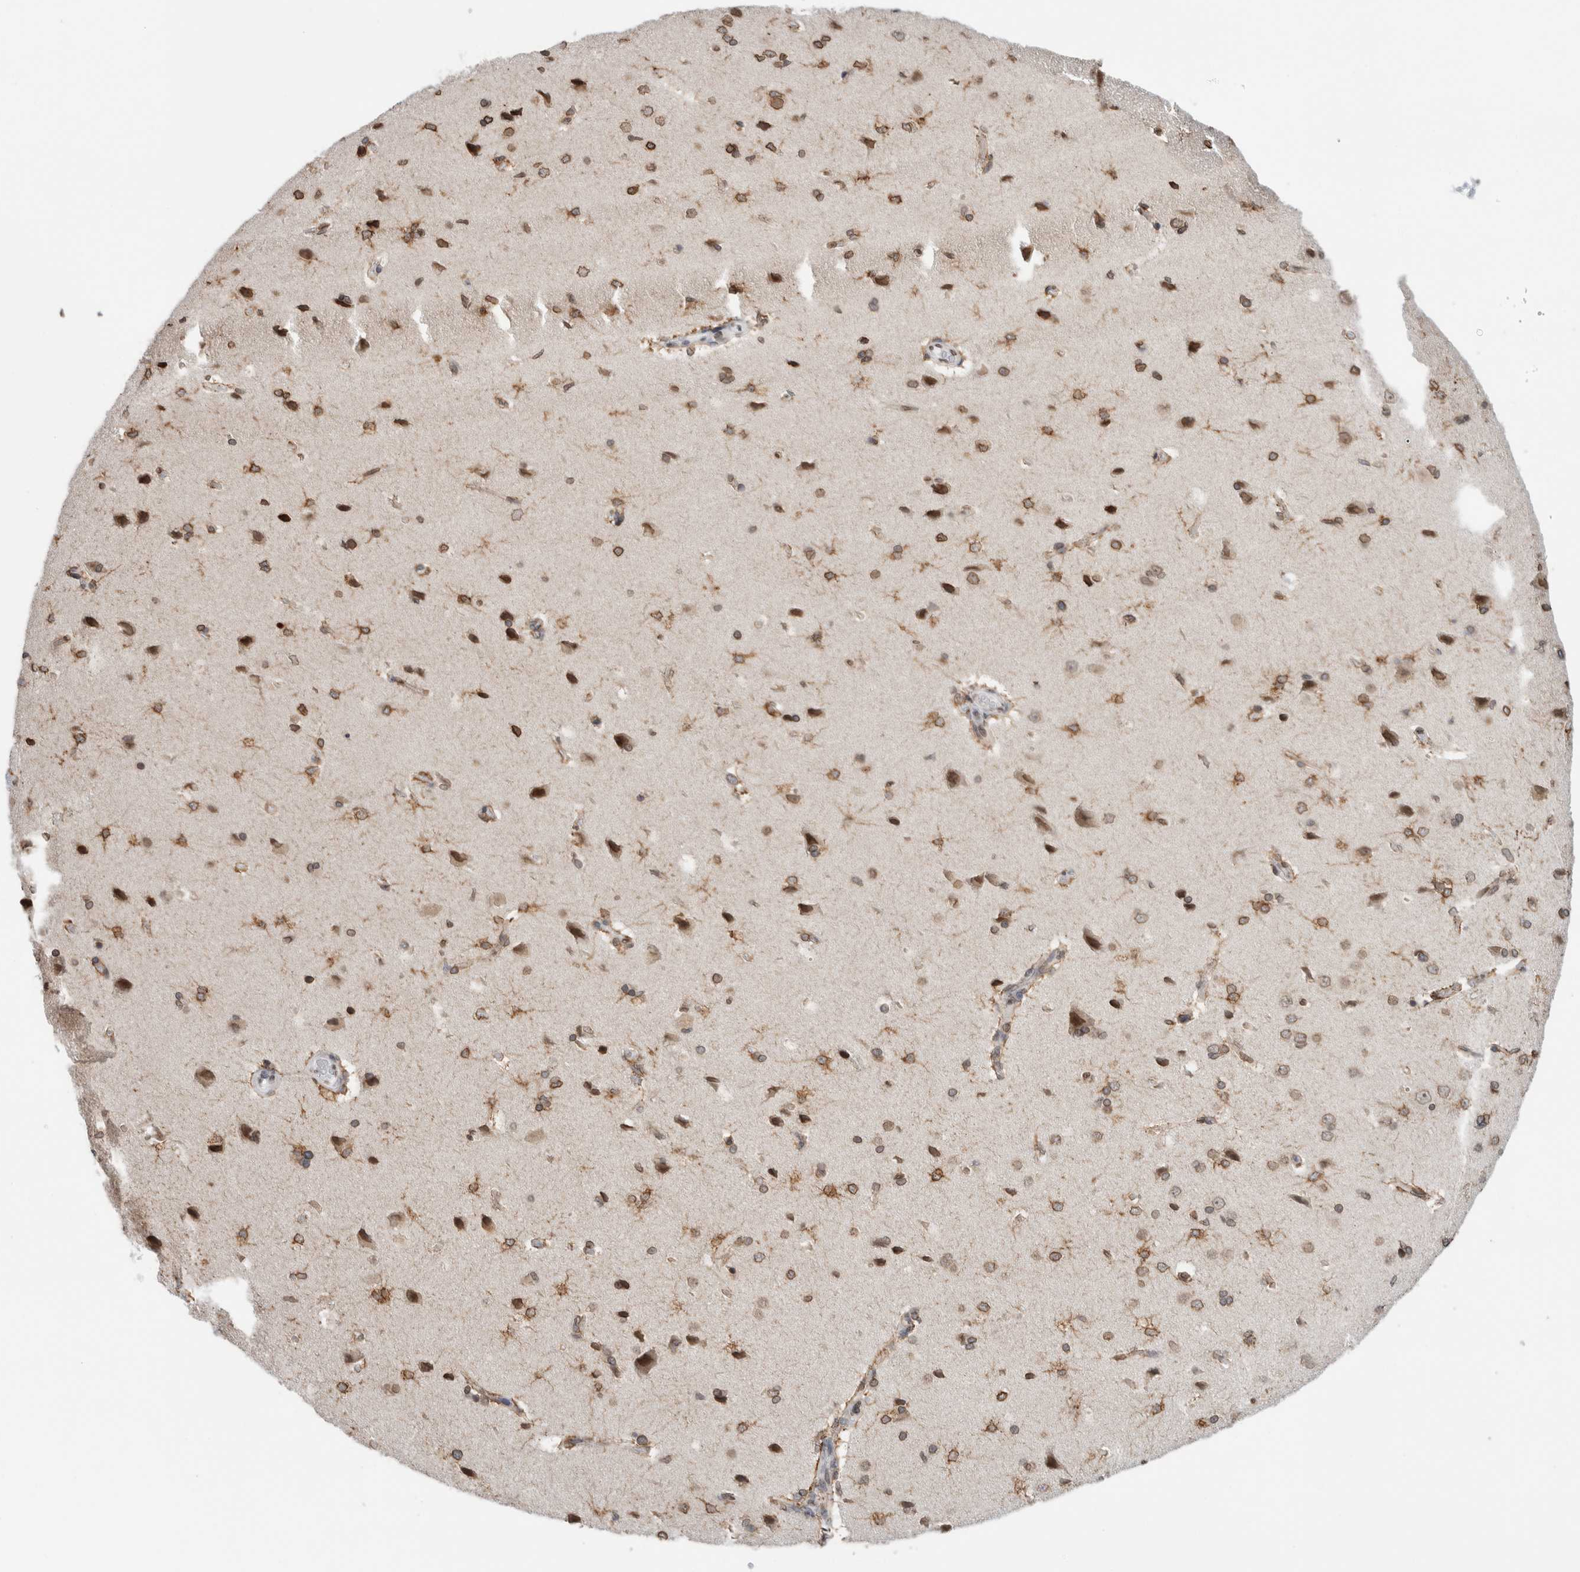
{"staining": {"intensity": "moderate", "quantity": "25%-75%", "location": "cytoplasmic/membranous"}, "tissue": "cerebral cortex", "cell_type": "Endothelial cells", "image_type": "normal", "snomed": [{"axis": "morphology", "description": "Normal tissue, NOS"}, {"axis": "topography", "description": "Cerebral cortex"}], "caption": "Immunohistochemistry (IHC) of unremarkable human cerebral cortex exhibits medium levels of moderate cytoplasmic/membranous staining in approximately 25%-75% of endothelial cells.", "gene": "RBMX2", "patient": {"sex": "male", "age": 62}}